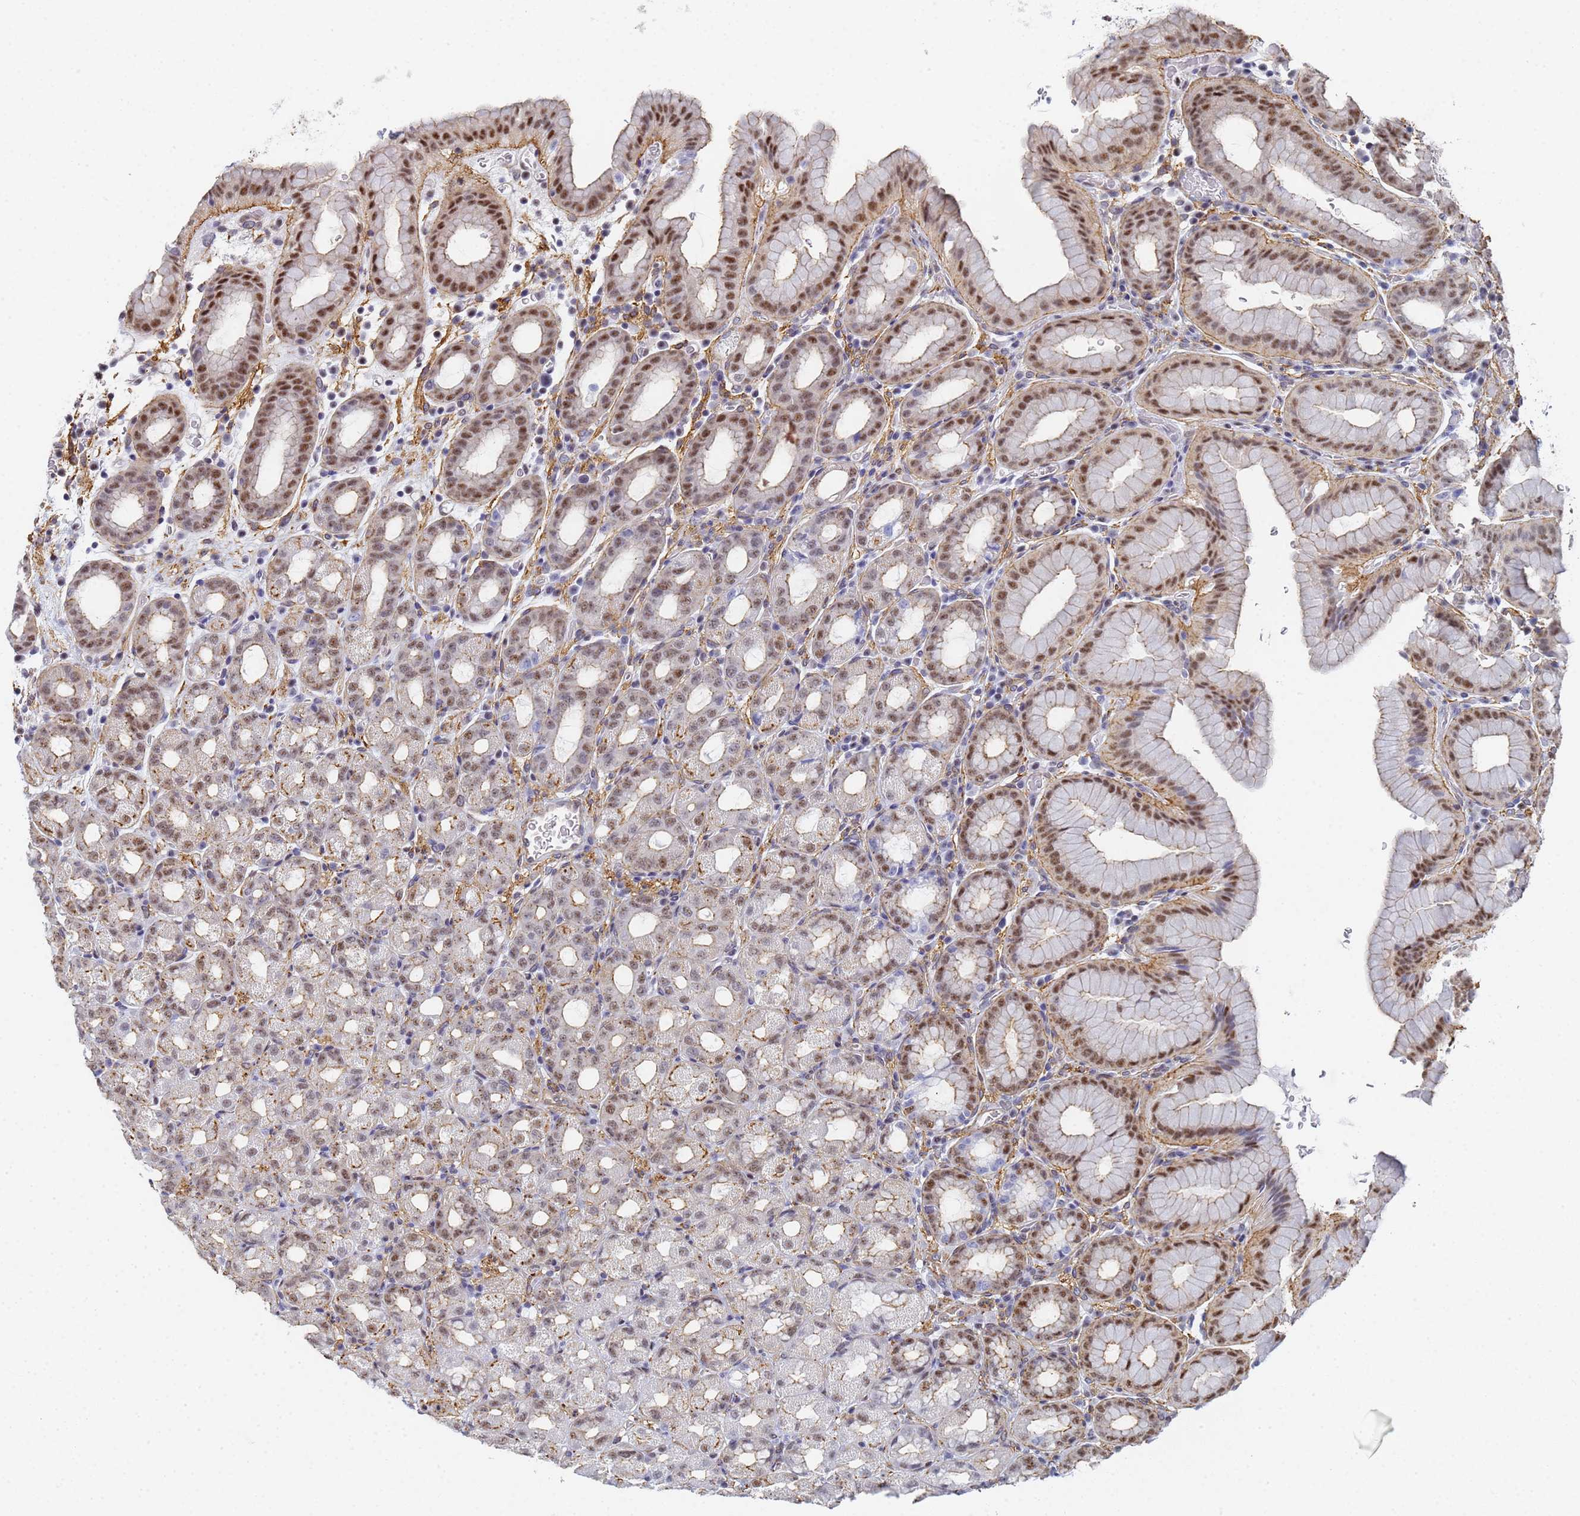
{"staining": {"intensity": "moderate", "quantity": "25%-75%", "location": "cytoplasmic/membranous,nuclear"}, "tissue": "stomach", "cell_type": "Glandular cells", "image_type": "normal", "snomed": [{"axis": "morphology", "description": "Normal tissue, NOS"}, {"axis": "topography", "description": "Stomach, upper"}, {"axis": "topography", "description": "Stomach, lower"}, {"axis": "topography", "description": "Small intestine"}], "caption": "Immunohistochemical staining of unremarkable stomach exhibits moderate cytoplasmic/membranous,nuclear protein positivity in about 25%-75% of glandular cells. The staining was performed using DAB (3,3'-diaminobenzidine), with brown indicating positive protein expression. Nuclei are stained blue with hematoxylin.", "gene": "PRRT4", "patient": {"sex": "male", "age": 68}}